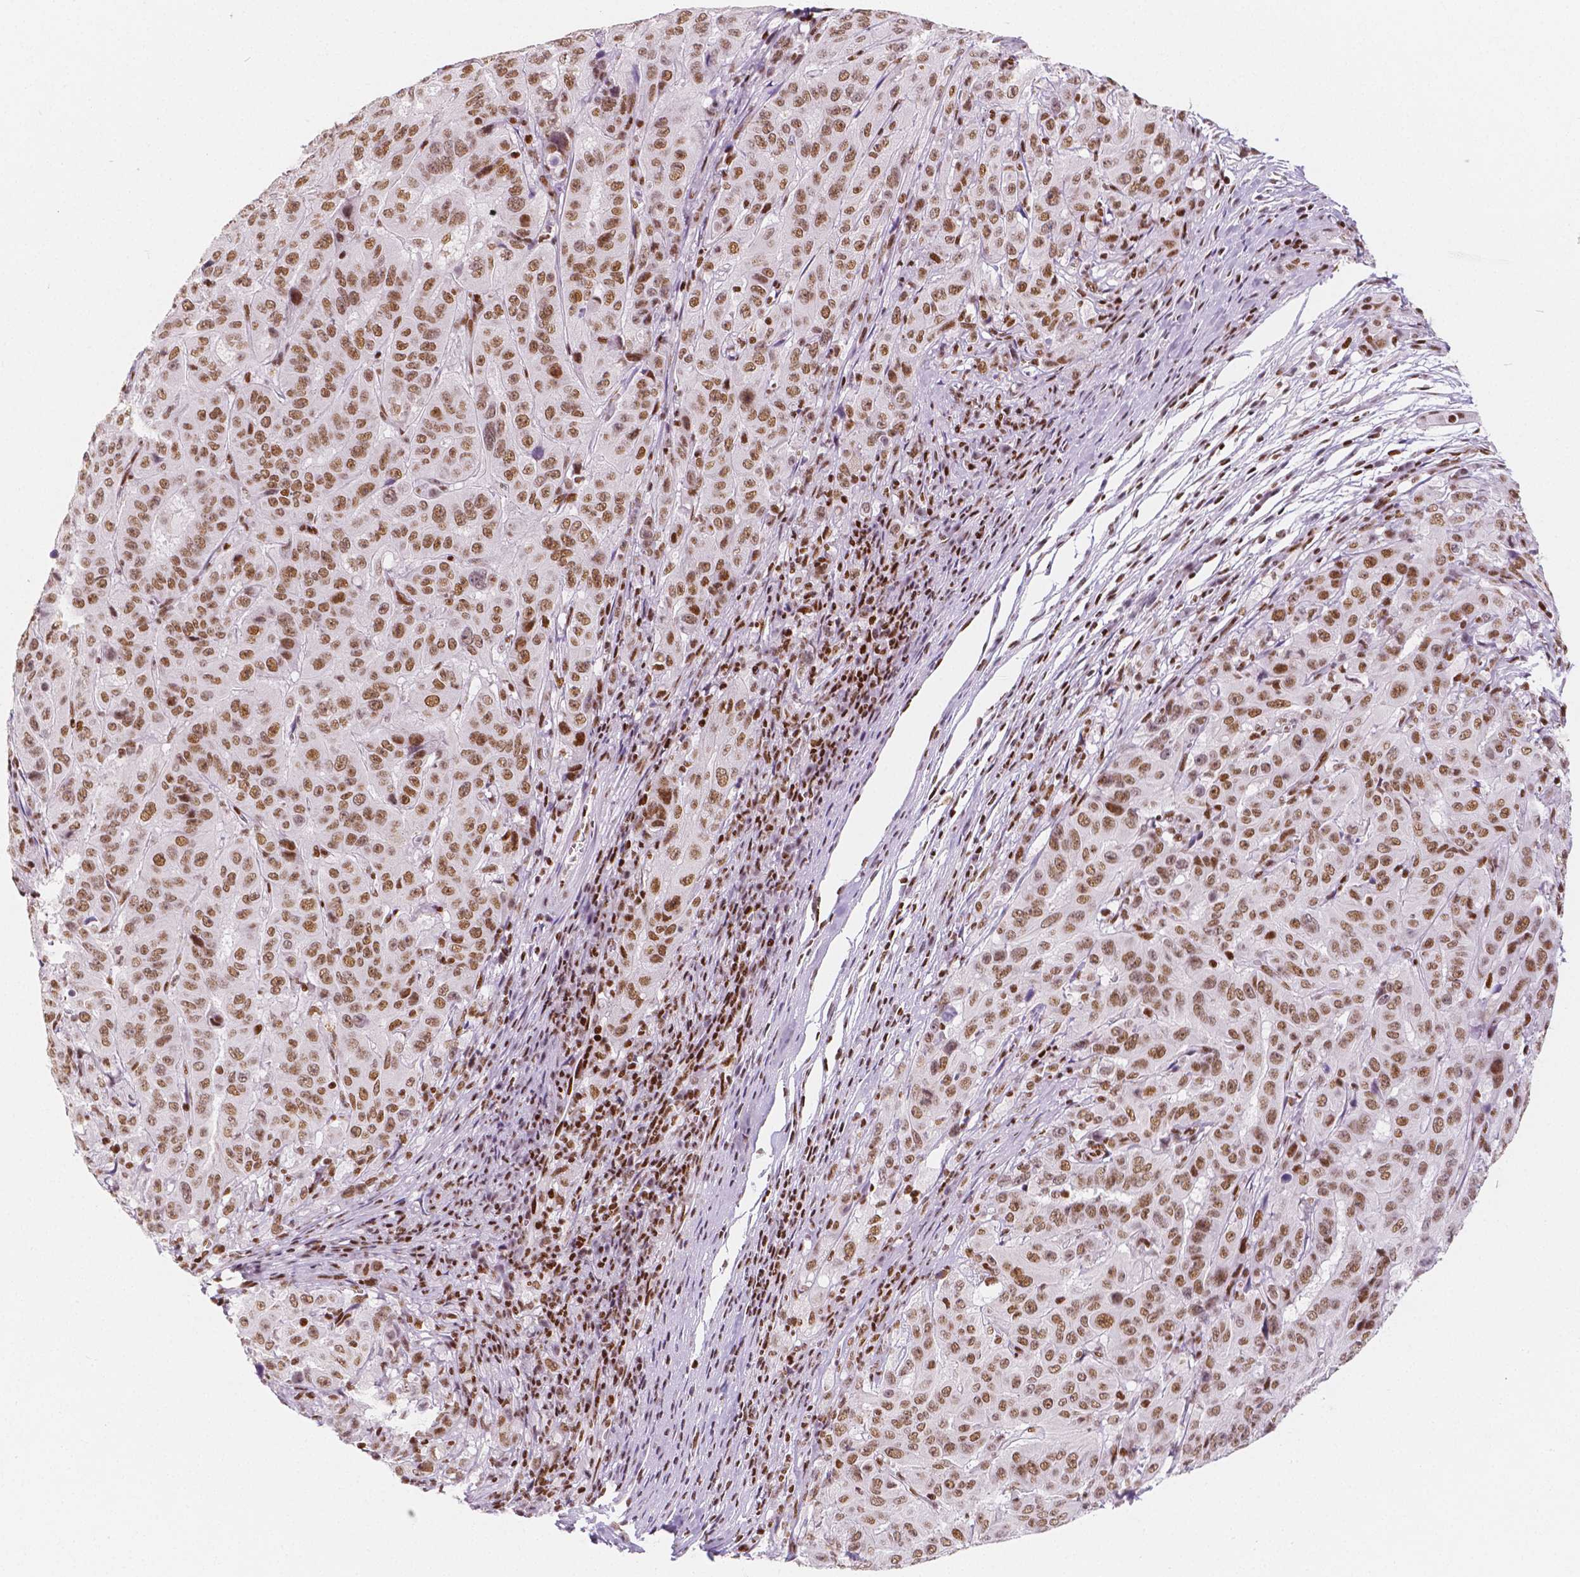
{"staining": {"intensity": "moderate", "quantity": ">75%", "location": "nuclear"}, "tissue": "pancreatic cancer", "cell_type": "Tumor cells", "image_type": "cancer", "snomed": [{"axis": "morphology", "description": "Adenocarcinoma, NOS"}, {"axis": "topography", "description": "Pancreas"}], "caption": "This image demonstrates immunohistochemistry (IHC) staining of human pancreatic cancer, with medium moderate nuclear positivity in approximately >75% of tumor cells.", "gene": "HDAC1", "patient": {"sex": "male", "age": 63}}